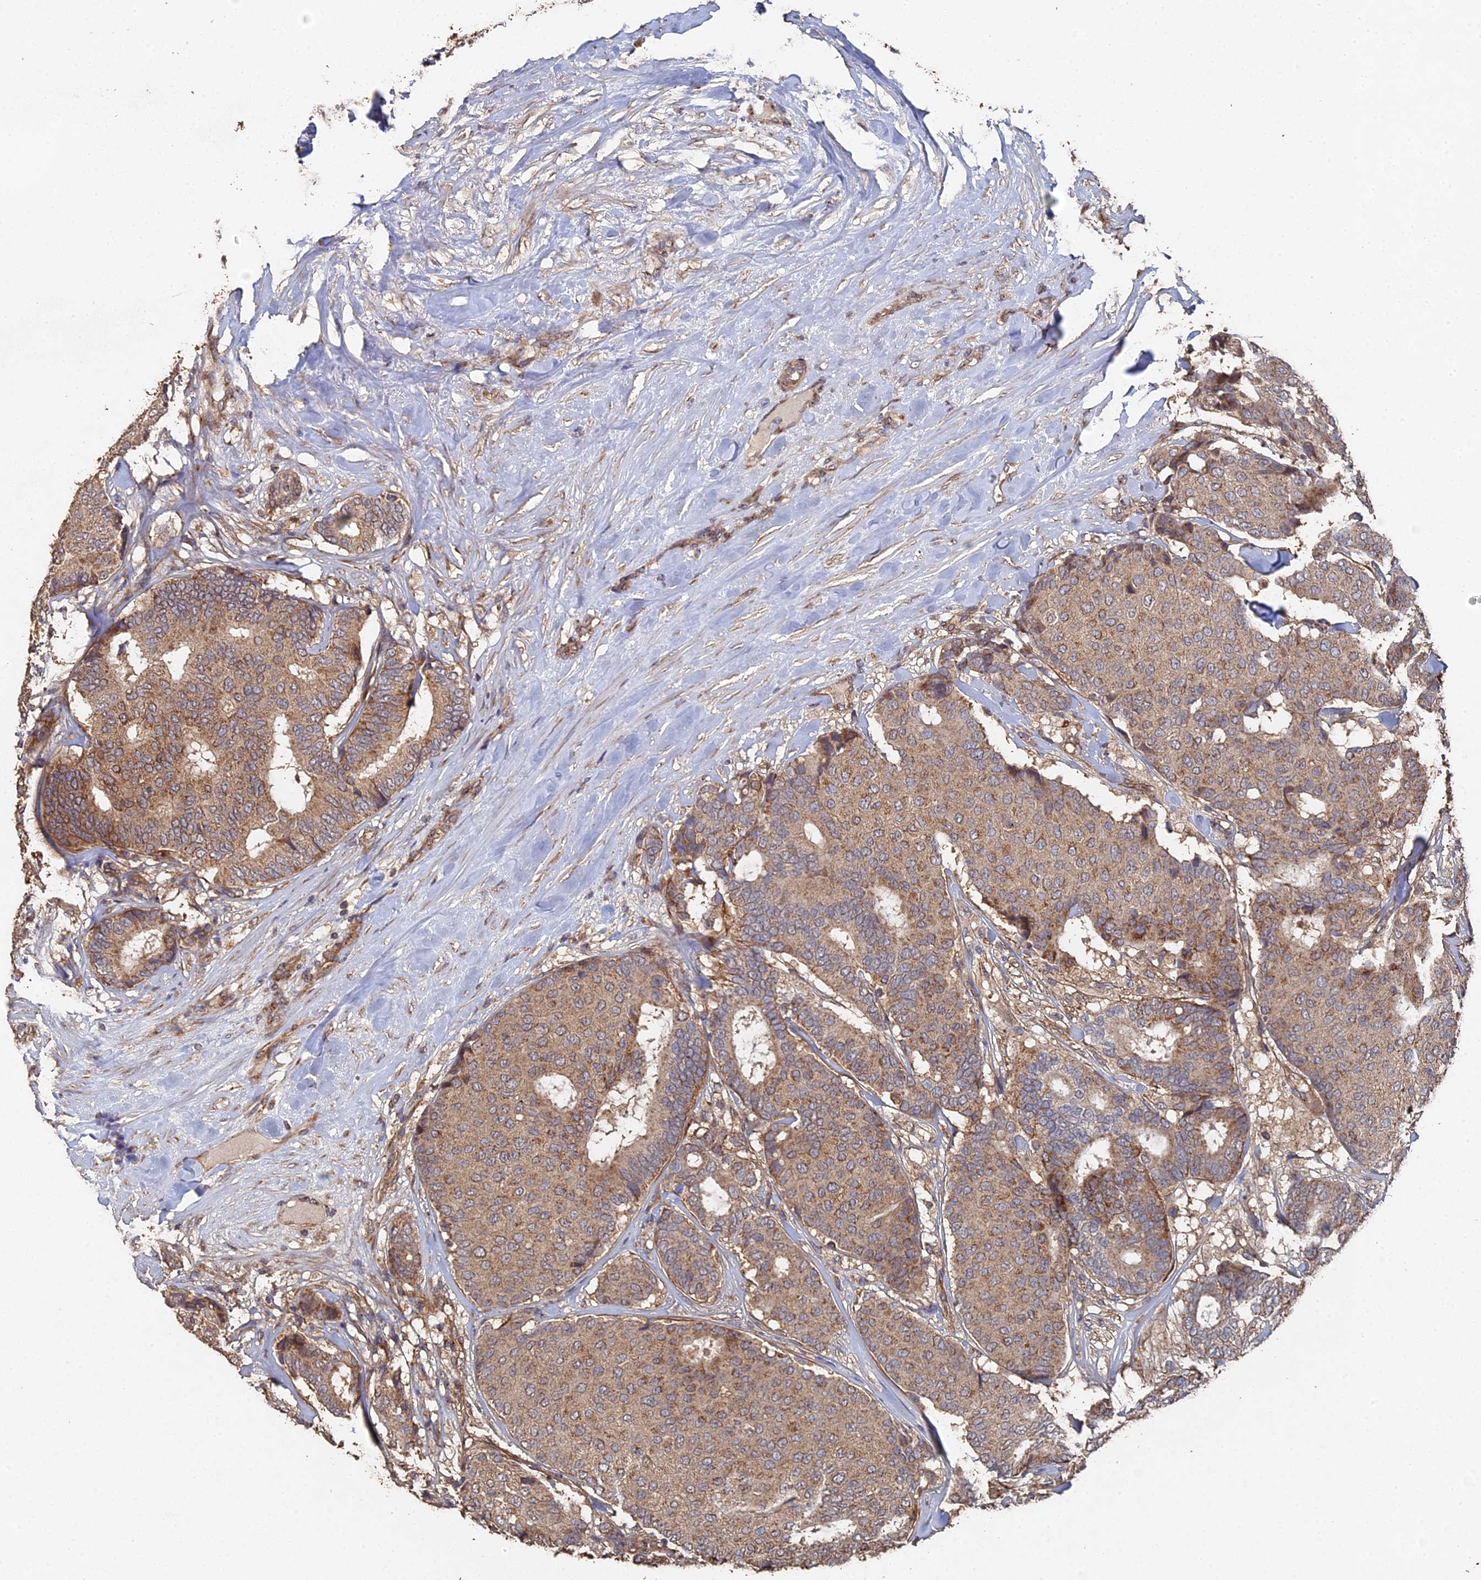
{"staining": {"intensity": "moderate", "quantity": ">75%", "location": "cytoplasmic/membranous"}, "tissue": "breast cancer", "cell_type": "Tumor cells", "image_type": "cancer", "snomed": [{"axis": "morphology", "description": "Duct carcinoma"}, {"axis": "topography", "description": "Breast"}], "caption": "Immunohistochemical staining of human breast intraductal carcinoma demonstrates medium levels of moderate cytoplasmic/membranous protein positivity in about >75% of tumor cells.", "gene": "SPANXN4", "patient": {"sex": "female", "age": 75}}